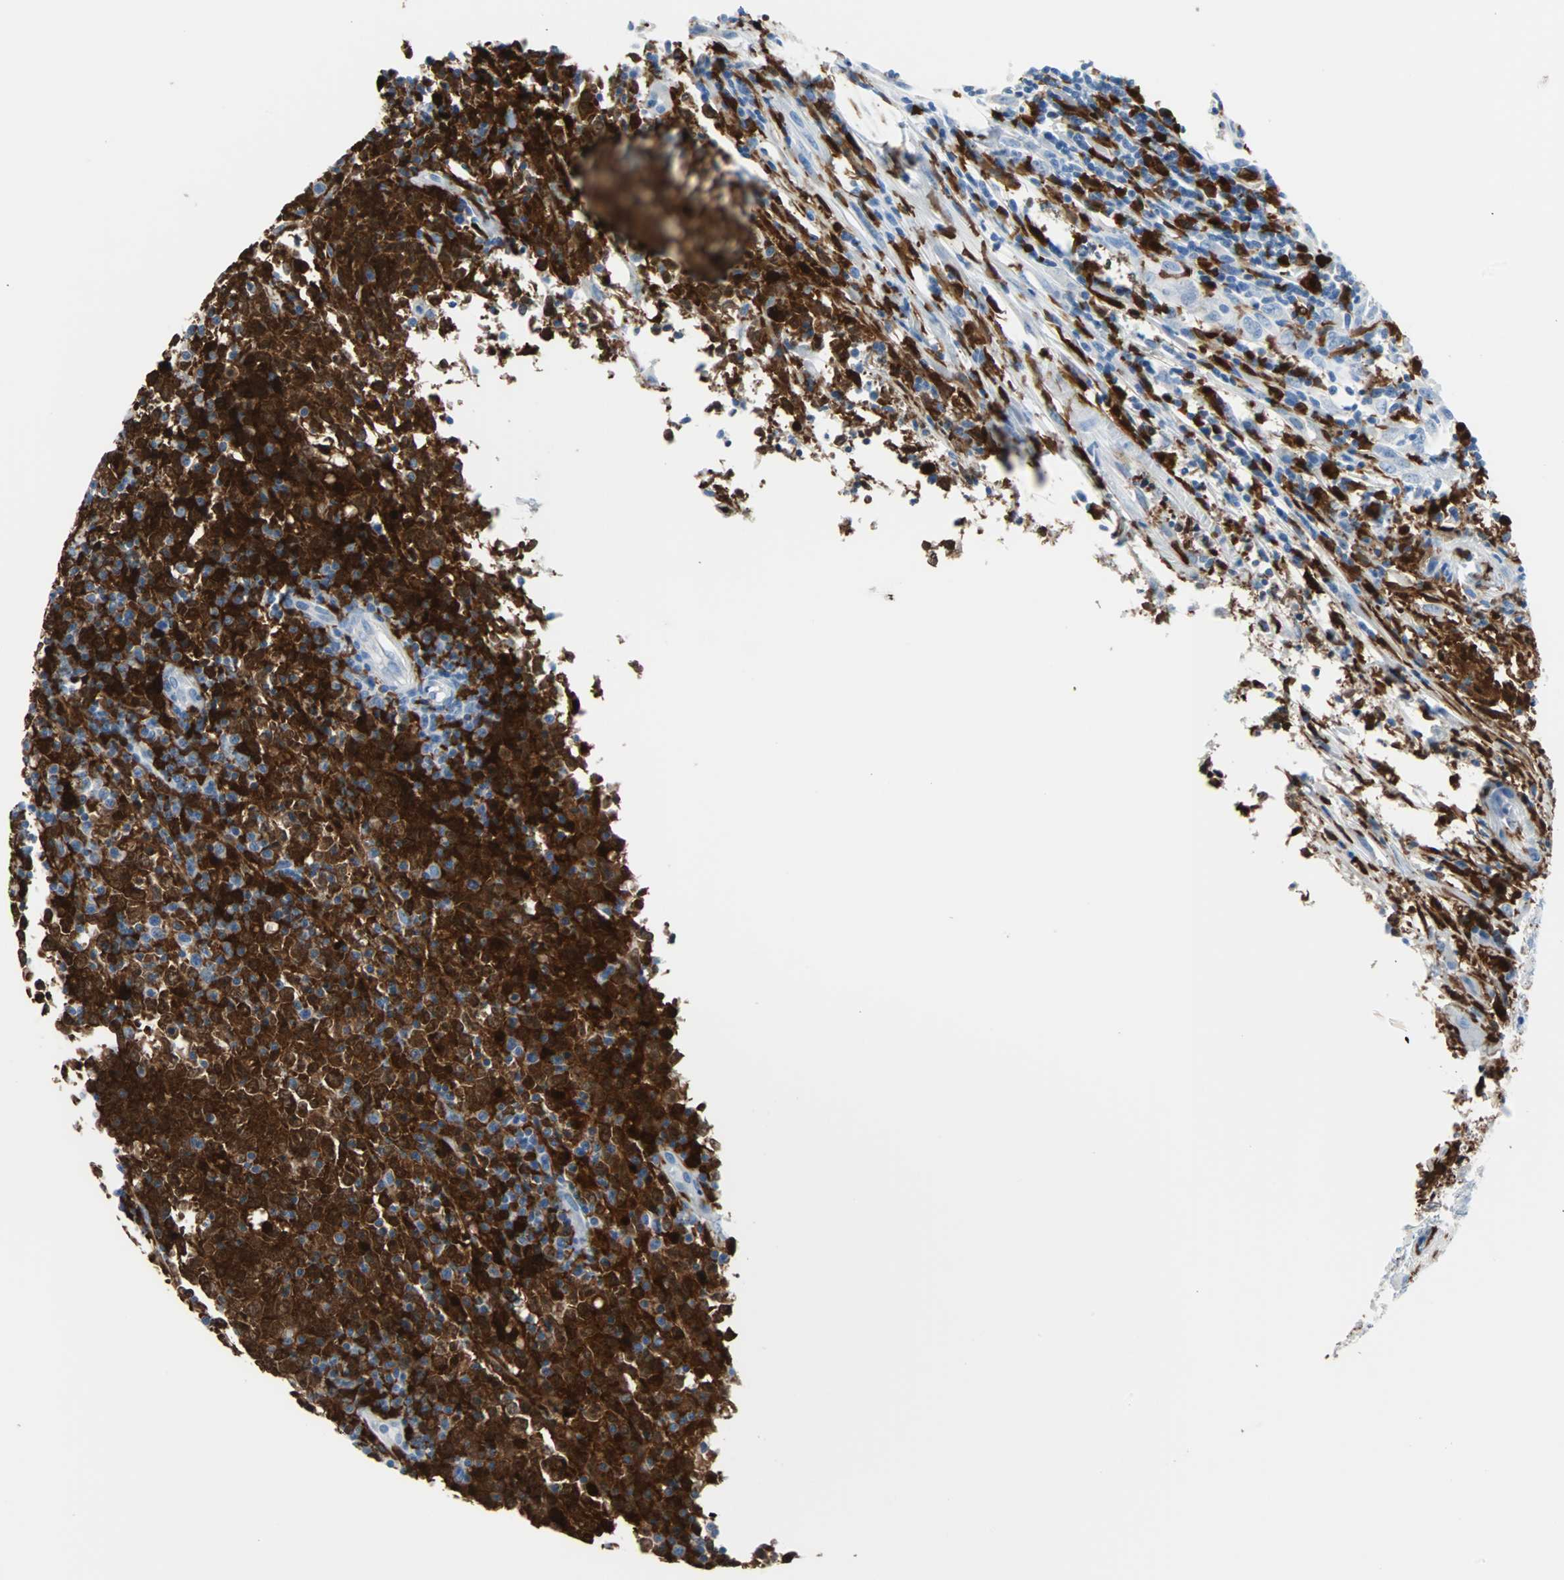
{"staining": {"intensity": "strong", "quantity": ">75%", "location": "cytoplasmic/membranous"}, "tissue": "lymphoma", "cell_type": "Tumor cells", "image_type": "cancer", "snomed": [{"axis": "morphology", "description": "Malignant lymphoma, non-Hodgkin's type, High grade"}, {"axis": "topography", "description": "Lymph node"}], "caption": "IHC photomicrograph of lymphoma stained for a protein (brown), which exhibits high levels of strong cytoplasmic/membranous expression in about >75% of tumor cells.", "gene": "SYK", "patient": {"sex": "female", "age": 84}}